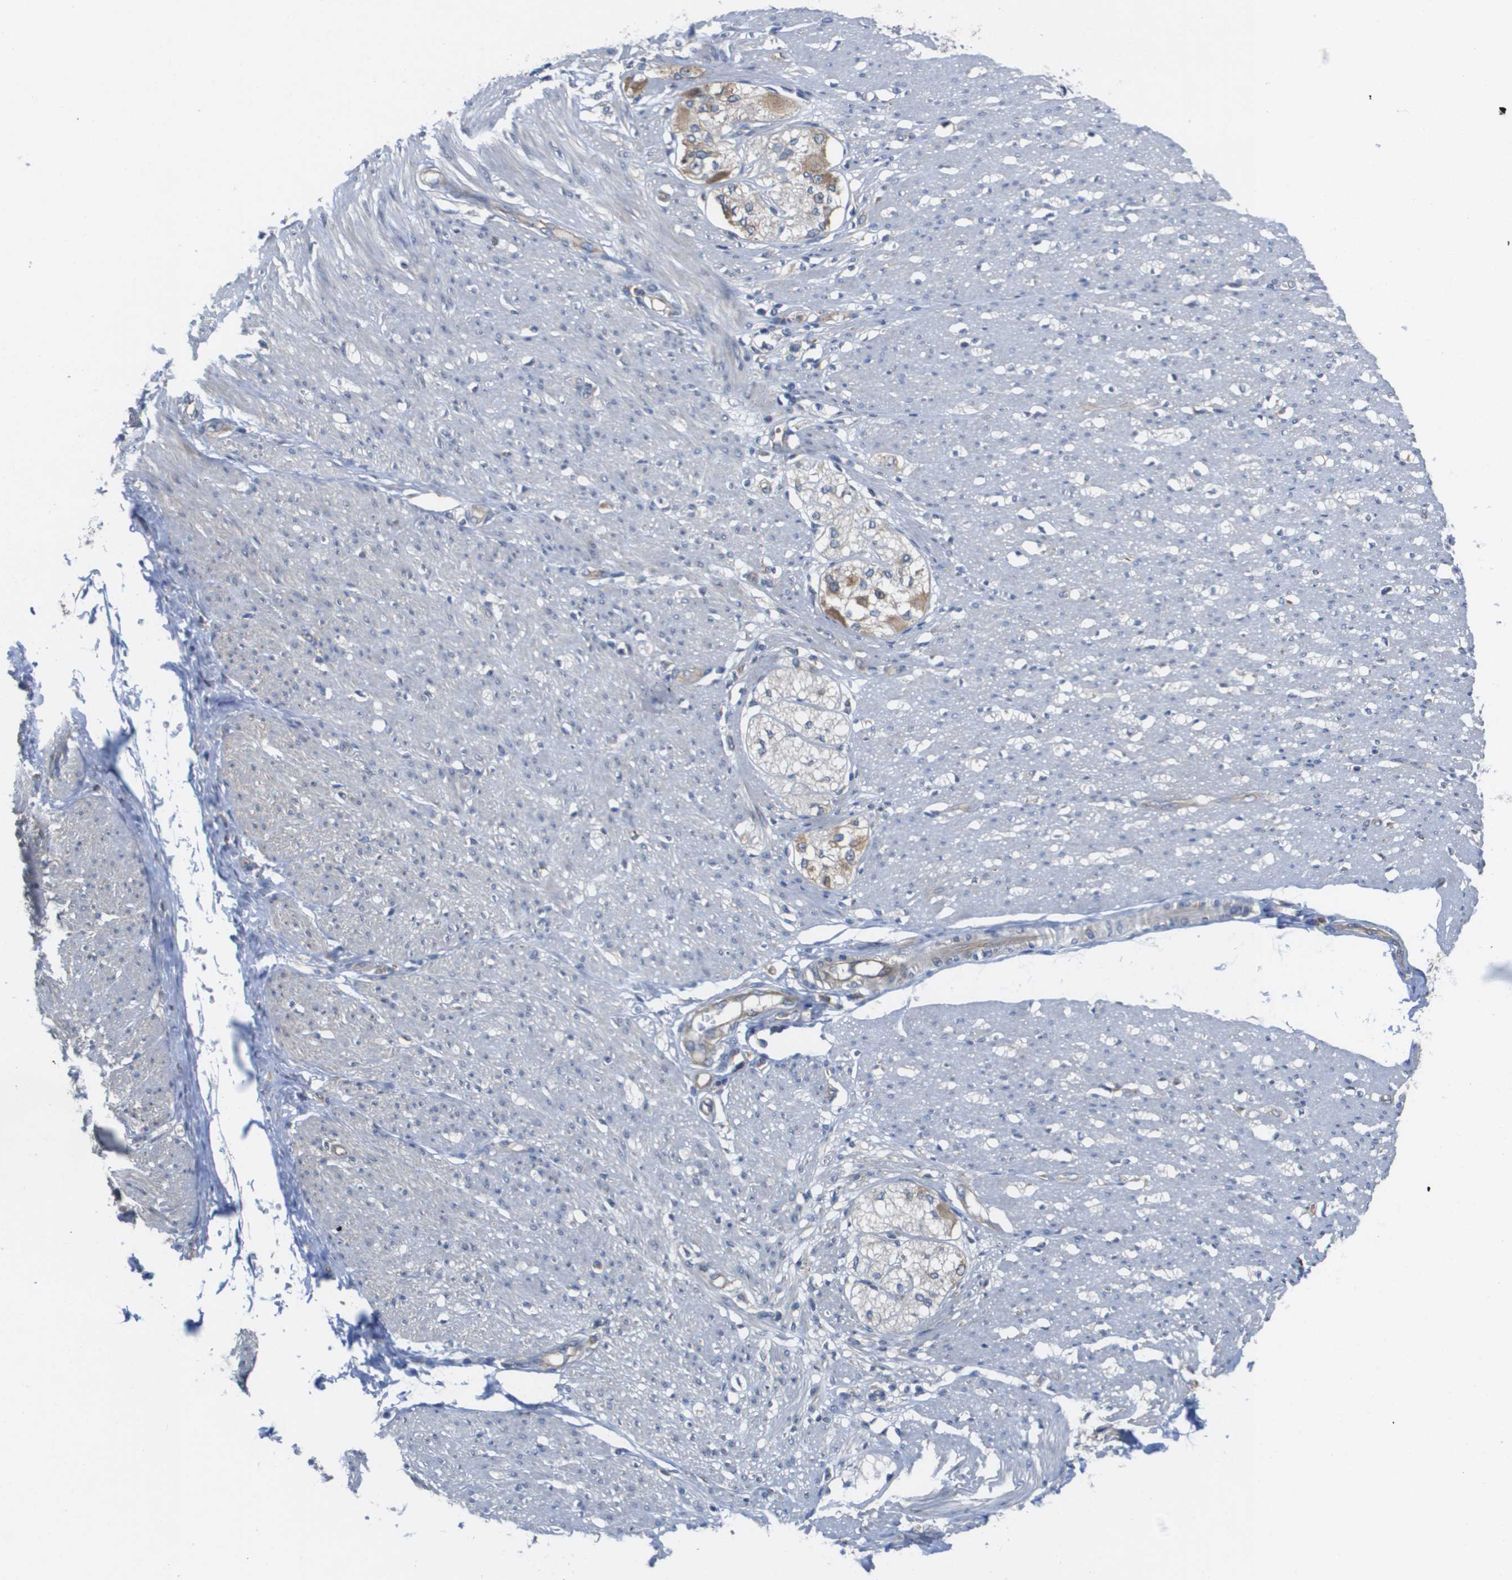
{"staining": {"intensity": "negative", "quantity": "none", "location": "none"}, "tissue": "adipose tissue", "cell_type": "Adipocytes", "image_type": "normal", "snomed": [{"axis": "morphology", "description": "Normal tissue, NOS"}, {"axis": "morphology", "description": "Adenocarcinoma, NOS"}, {"axis": "topography", "description": "Colon"}, {"axis": "topography", "description": "Peripheral nerve tissue"}], "caption": "A high-resolution micrograph shows immunohistochemistry (IHC) staining of benign adipose tissue, which demonstrates no significant expression in adipocytes.", "gene": "EIF4G2", "patient": {"sex": "male", "age": 14}}